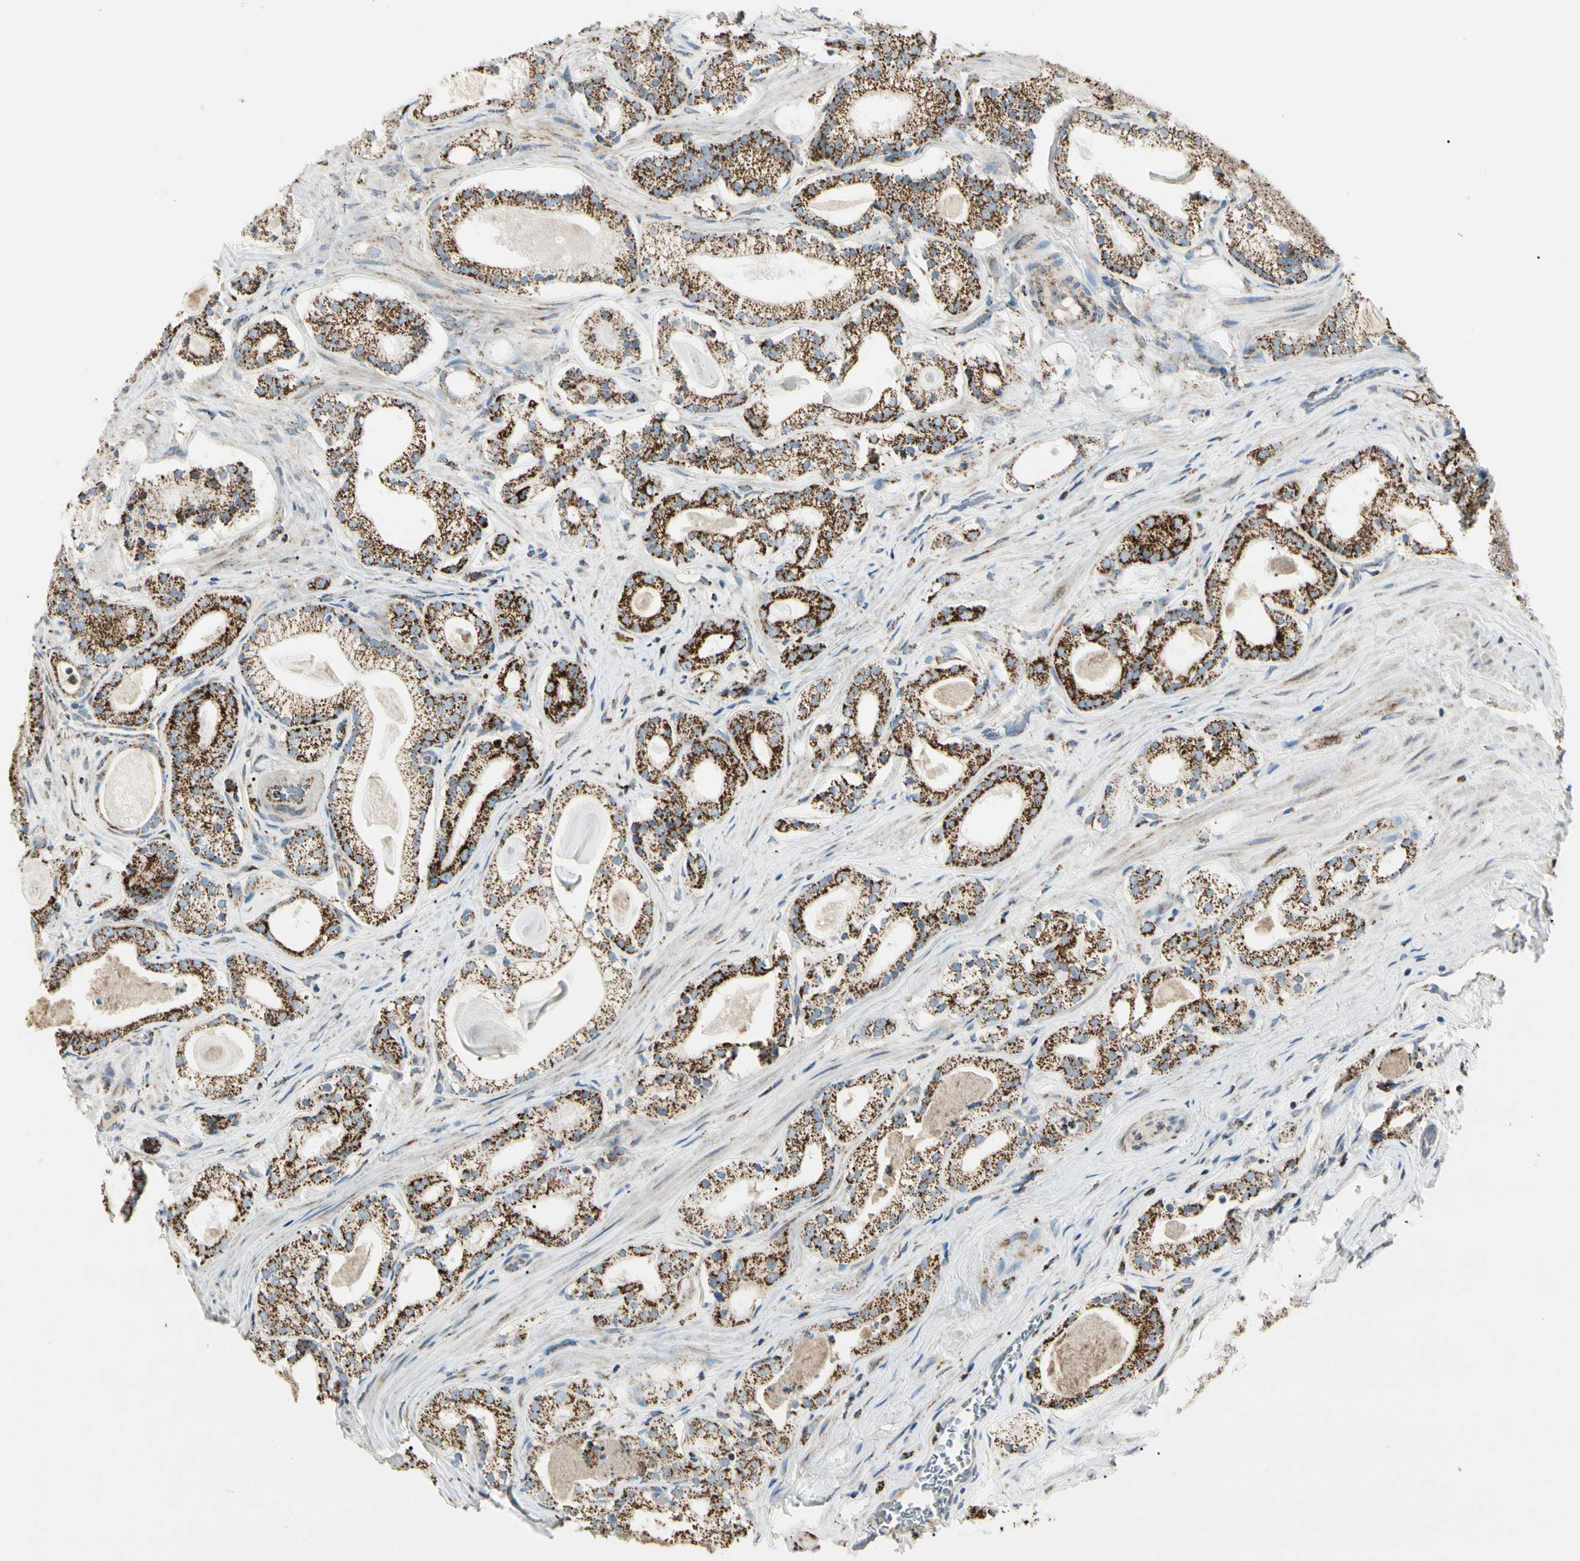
{"staining": {"intensity": "strong", "quantity": ">75%", "location": "cytoplasmic/membranous"}, "tissue": "prostate cancer", "cell_type": "Tumor cells", "image_type": "cancer", "snomed": [{"axis": "morphology", "description": "Adenocarcinoma, Low grade"}, {"axis": "topography", "description": "Prostate"}], "caption": "Human prostate low-grade adenocarcinoma stained with a protein marker exhibits strong staining in tumor cells.", "gene": "ME2", "patient": {"sex": "male", "age": 59}}